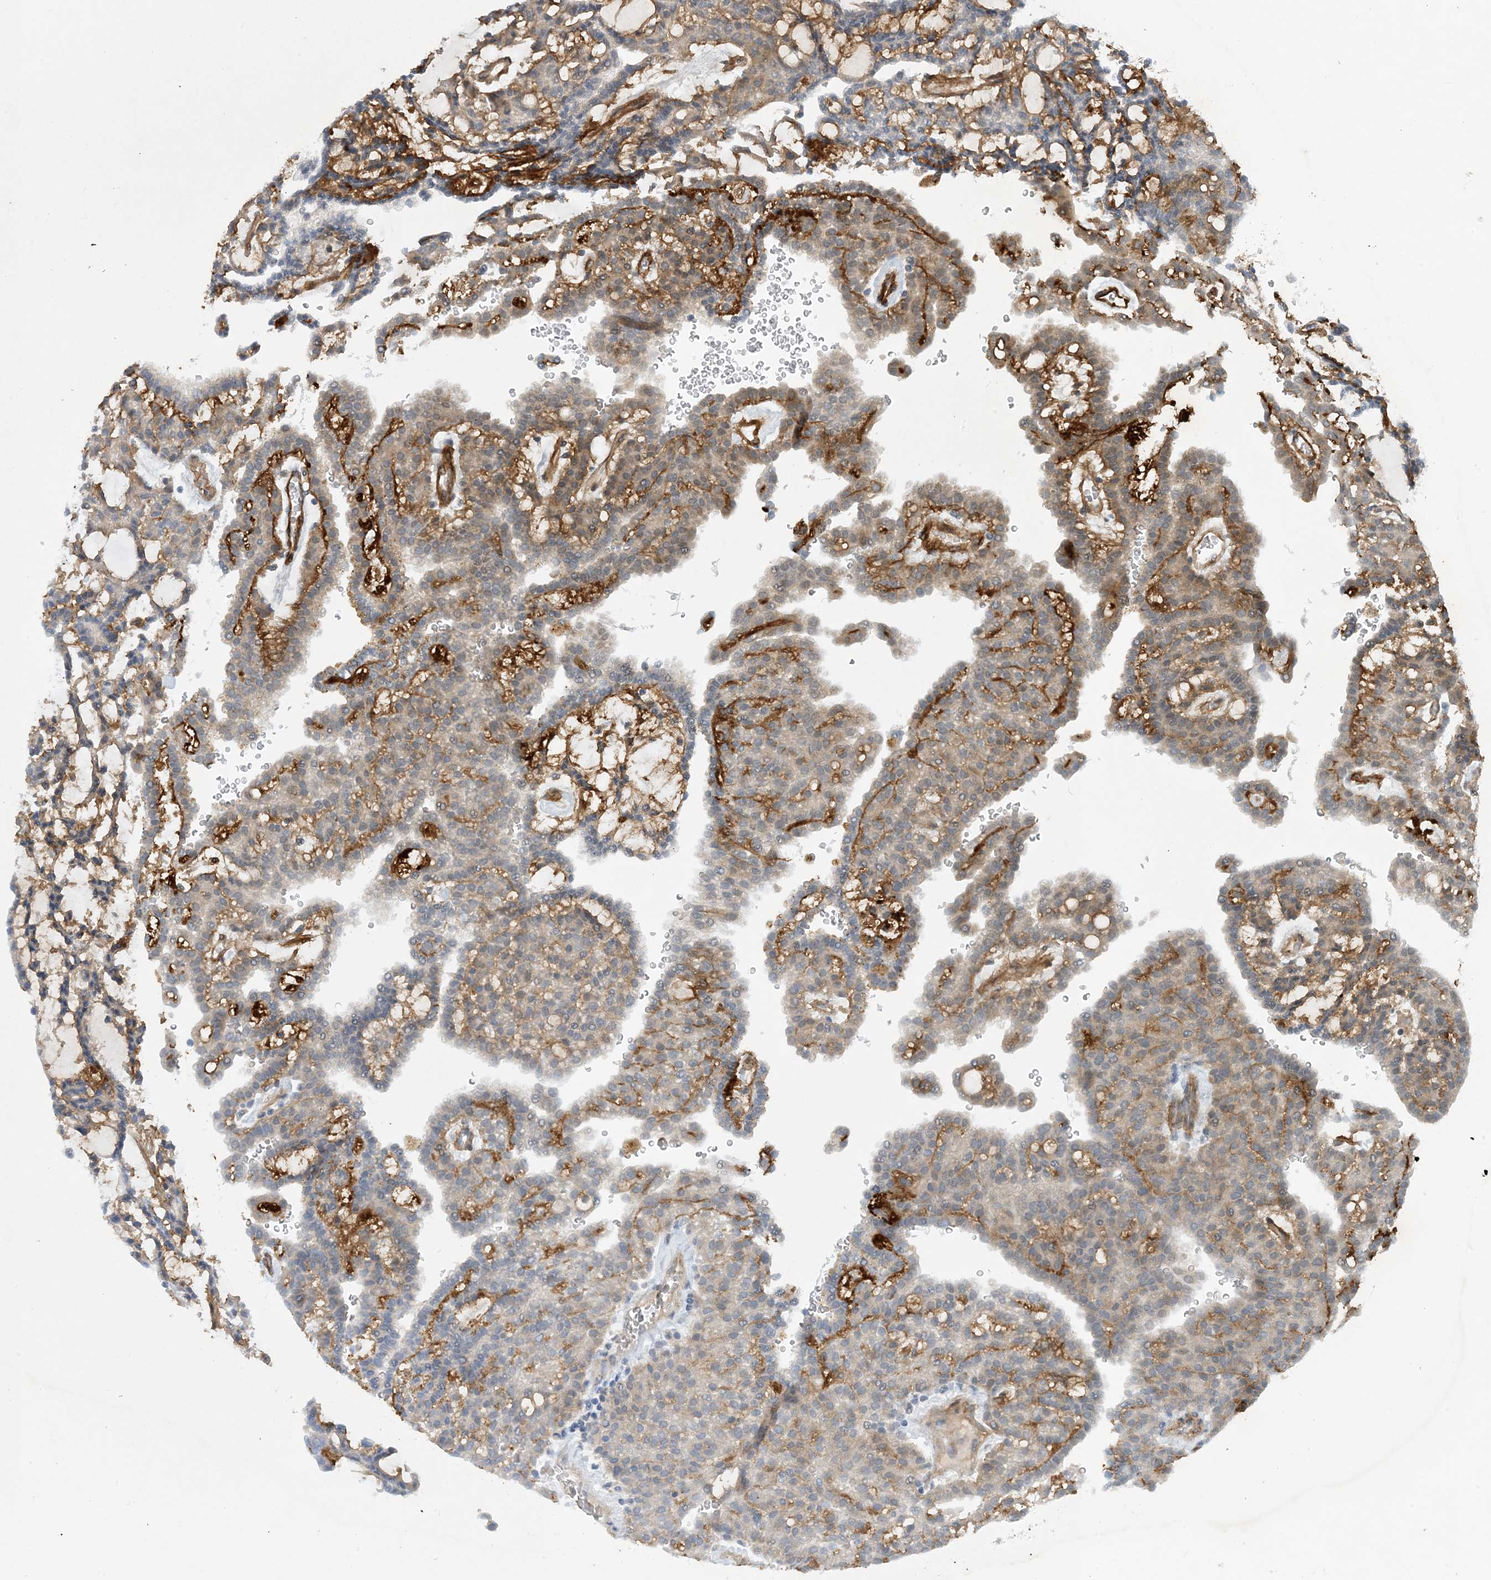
{"staining": {"intensity": "moderate", "quantity": "25%-75%", "location": "cytoplasmic/membranous"}, "tissue": "renal cancer", "cell_type": "Tumor cells", "image_type": "cancer", "snomed": [{"axis": "morphology", "description": "Adenocarcinoma, NOS"}, {"axis": "topography", "description": "Kidney"}], "caption": "Renal cancer (adenocarcinoma) tissue displays moderate cytoplasmic/membranous staining in approximately 25%-75% of tumor cells, visualized by immunohistochemistry.", "gene": "TINAG", "patient": {"sex": "male", "age": 63}}